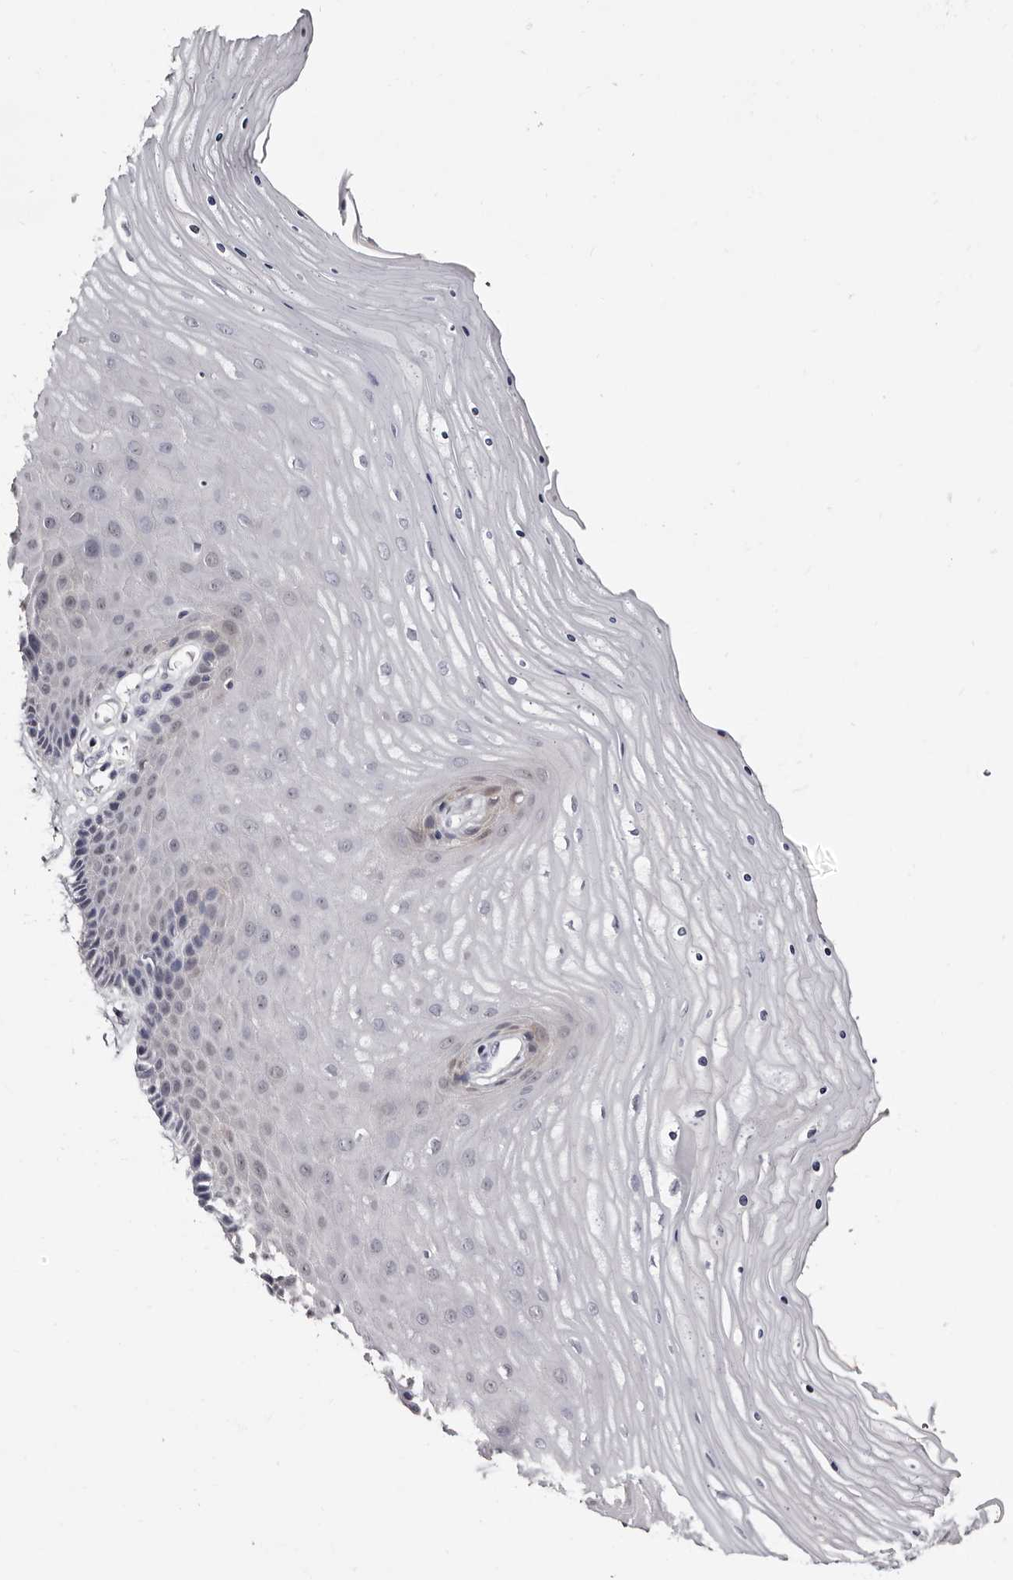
{"staining": {"intensity": "negative", "quantity": "none", "location": "none"}, "tissue": "cervix", "cell_type": "Glandular cells", "image_type": "normal", "snomed": [{"axis": "morphology", "description": "Normal tissue, NOS"}, {"axis": "topography", "description": "Cervix"}], "caption": "This micrograph is of normal cervix stained with immunohistochemistry to label a protein in brown with the nuclei are counter-stained blue. There is no positivity in glandular cells.", "gene": "BPGM", "patient": {"sex": "female", "age": 55}}